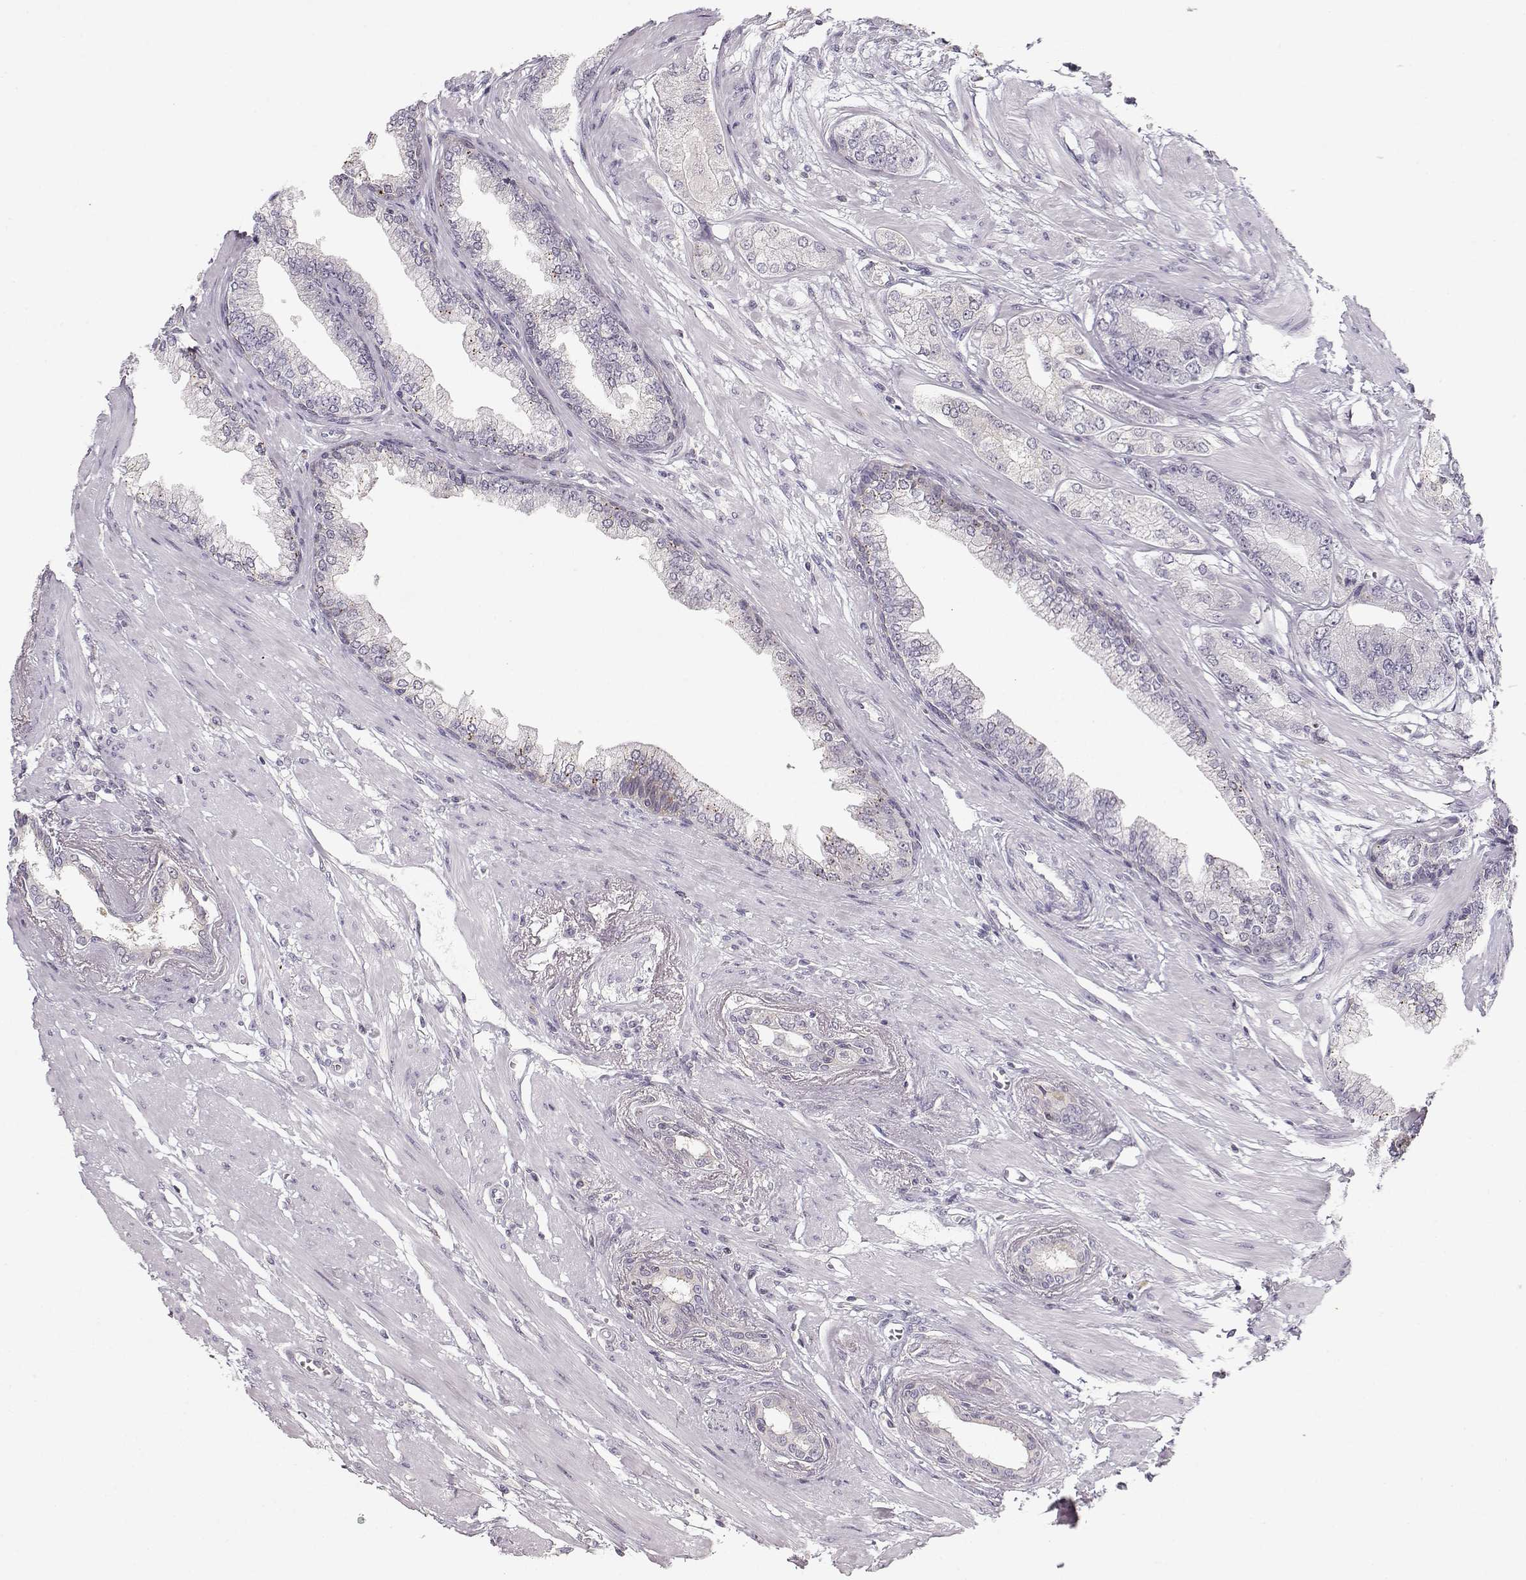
{"staining": {"intensity": "negative", "quantity": "none", "location": "none"}, "tissue": "prostate cancer", "cell_type": "Tumor cells", "image_type": "cancer", "snomed": [{"axis": "morphology", "description": "Adenocarcinoma, Low grade"}, {"axis": "topography", "description": "Prostate"}], "caption": "IHC micrograph of human low-grade adenocarcinoma (prostate) stained for a protein (brown), which demonstrates no staining in tumor cells.", "gene": "TEPP", "patient": {"sex": "male", "age": 60}}